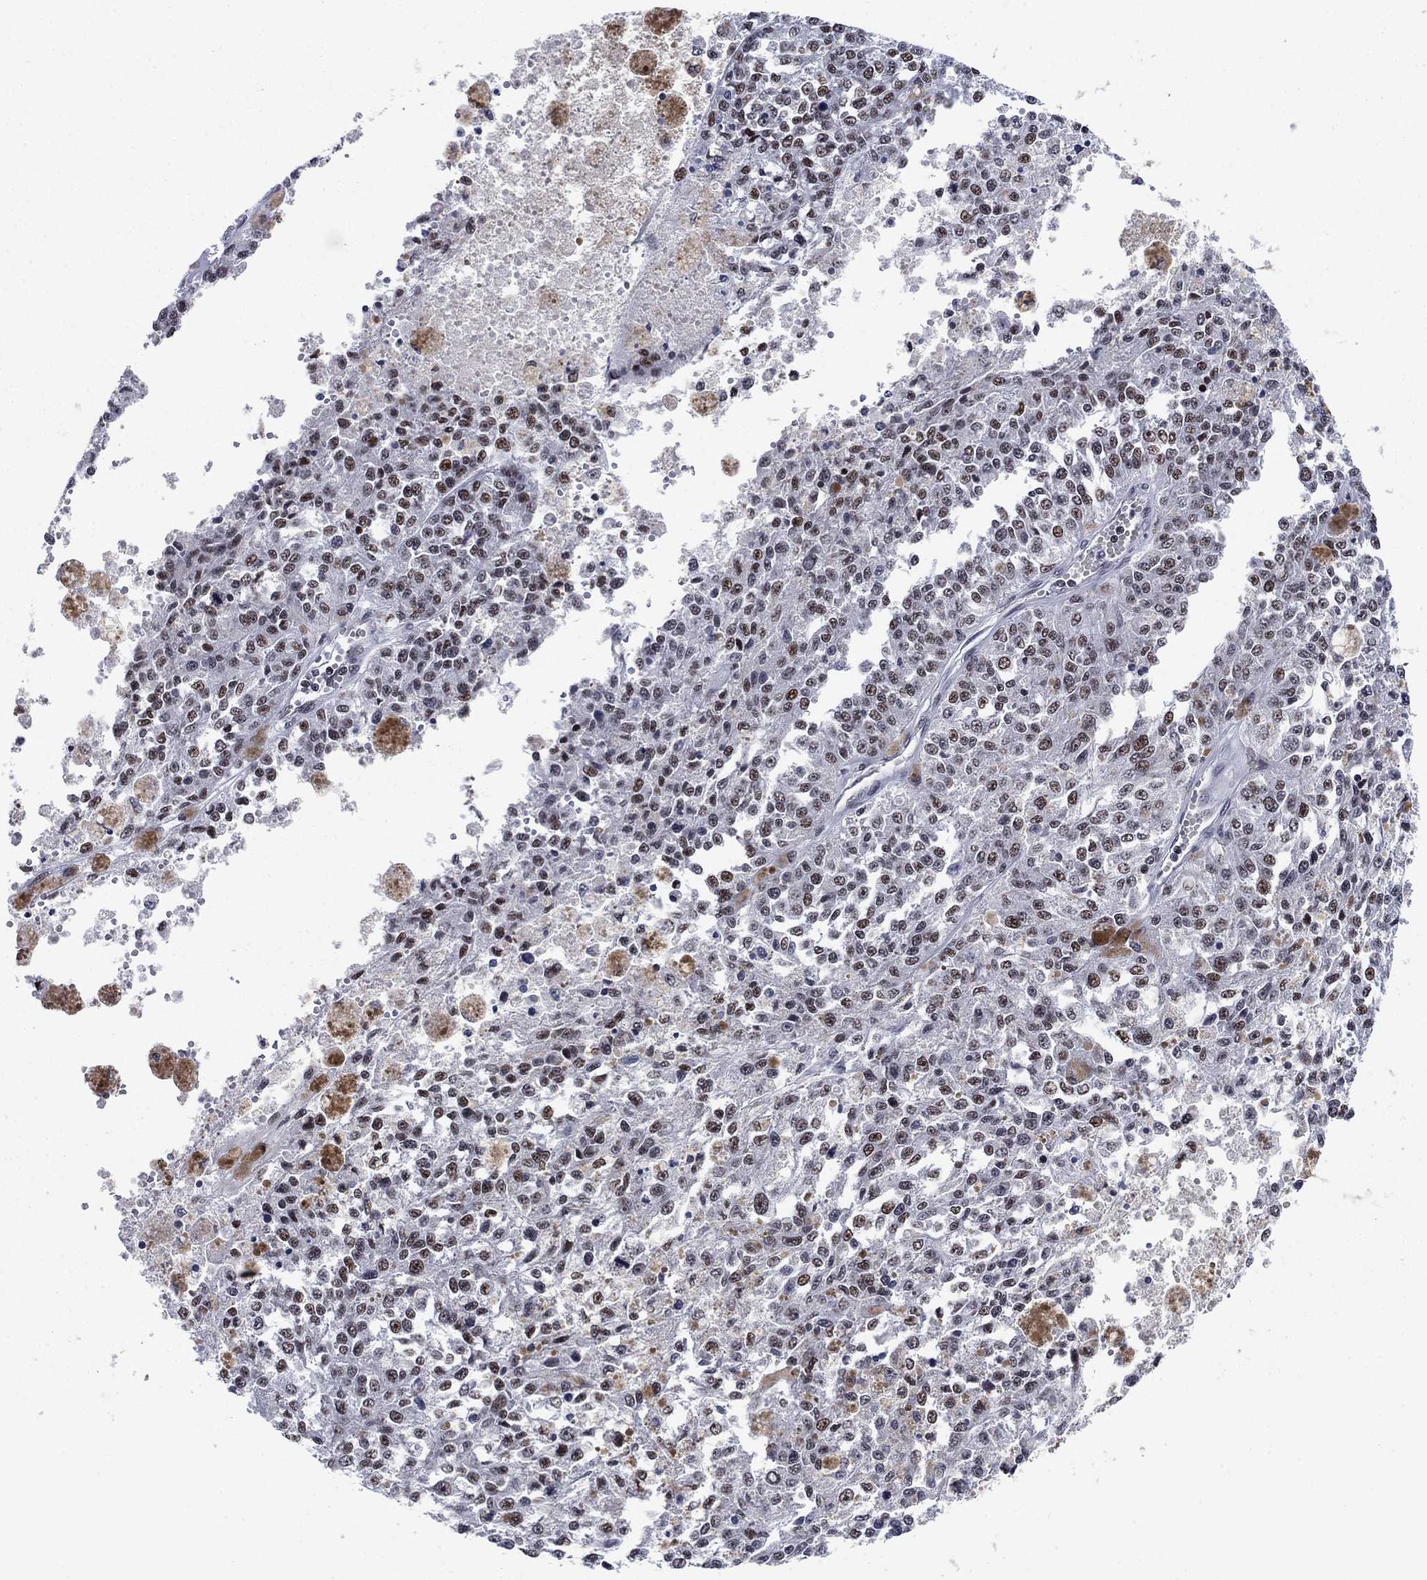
{"staining": {"intensity": "moderate", "quantity": "25%-75%", "location": "nuclear"}, "tissue": "melanoma", "cell_type": "Tumor cells", "image_type": "cancer", "snomed": [{"axis": "morphology", "description": "Malignant melanoma, Metastatic site"}, {"axis": "topography", "description": "Lymph node"}], "caption": "Immunohistochemistry photomicrograph of human malignant melanoma (metastatic site) stained for a protein (brown), which reveals medium levels of moderate nuclear staining in approximately 25%-75% of tumor cells.", "gene": "RPRD1B", "patient": {"sex": "female", "age": 64}}